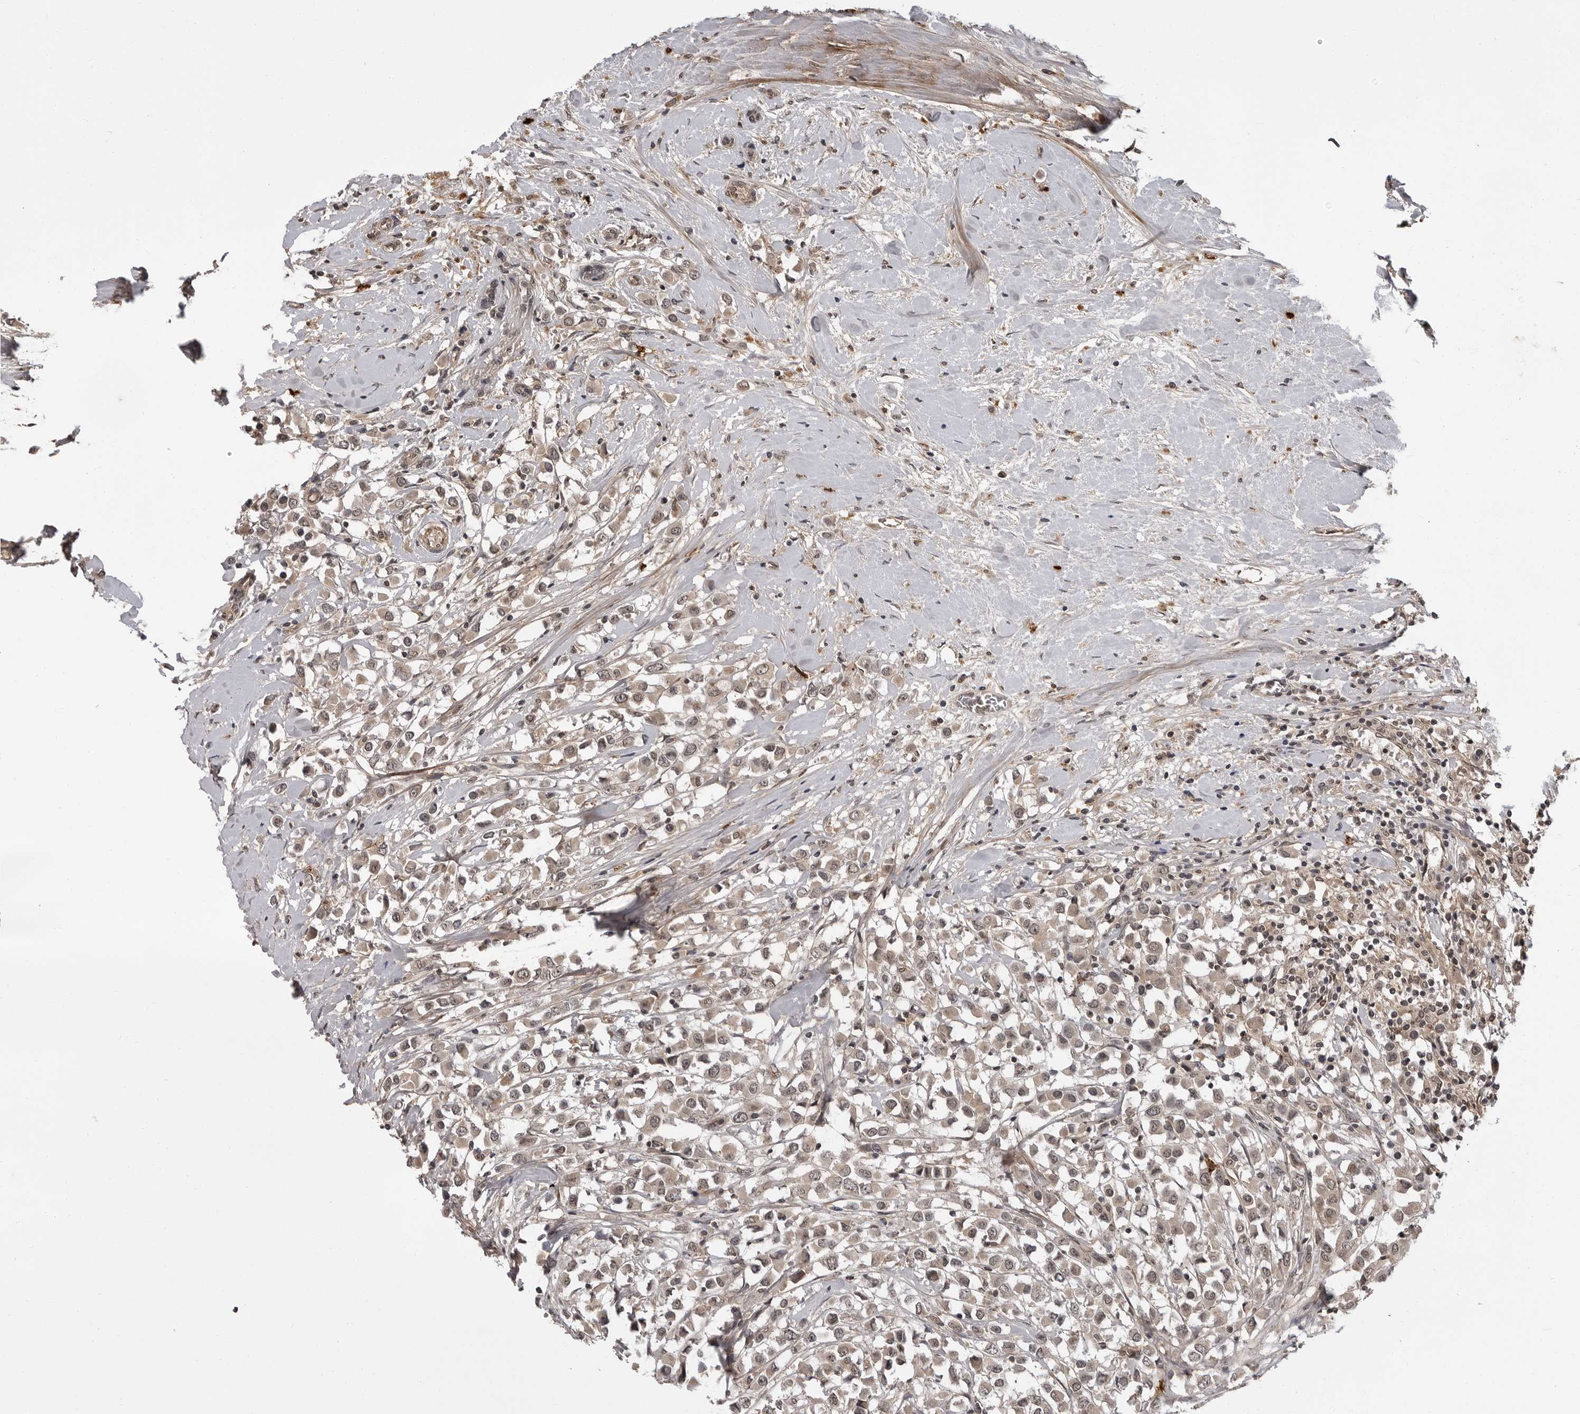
{"staining": {"intensity": "weak", "quantity": "25%-75%", "location": "cytoplasmic/membranous,nuclear"}, "tissue": "breast cancer", "cell_type": "Tumor cells", "image_type": "cancer", "snomed": [{"axis": "morphology", "description": "Duct carcinoma"}, {"axis": "topography", "description": "Breast"}], "caption": "Immunohistochemistry of human infiltrating ductal carcinoma (breast) exhibits low levels of weak cytoplasmic/membranous and nuclear positivity in about 25%-75% of tumor cells. The staining was performed using DAB, with brown indicating positive protein expression. Nuclei are stained blue with hematoxylin.", "gene": "IL24", "patient": {"sex": "female", "age": 61}}